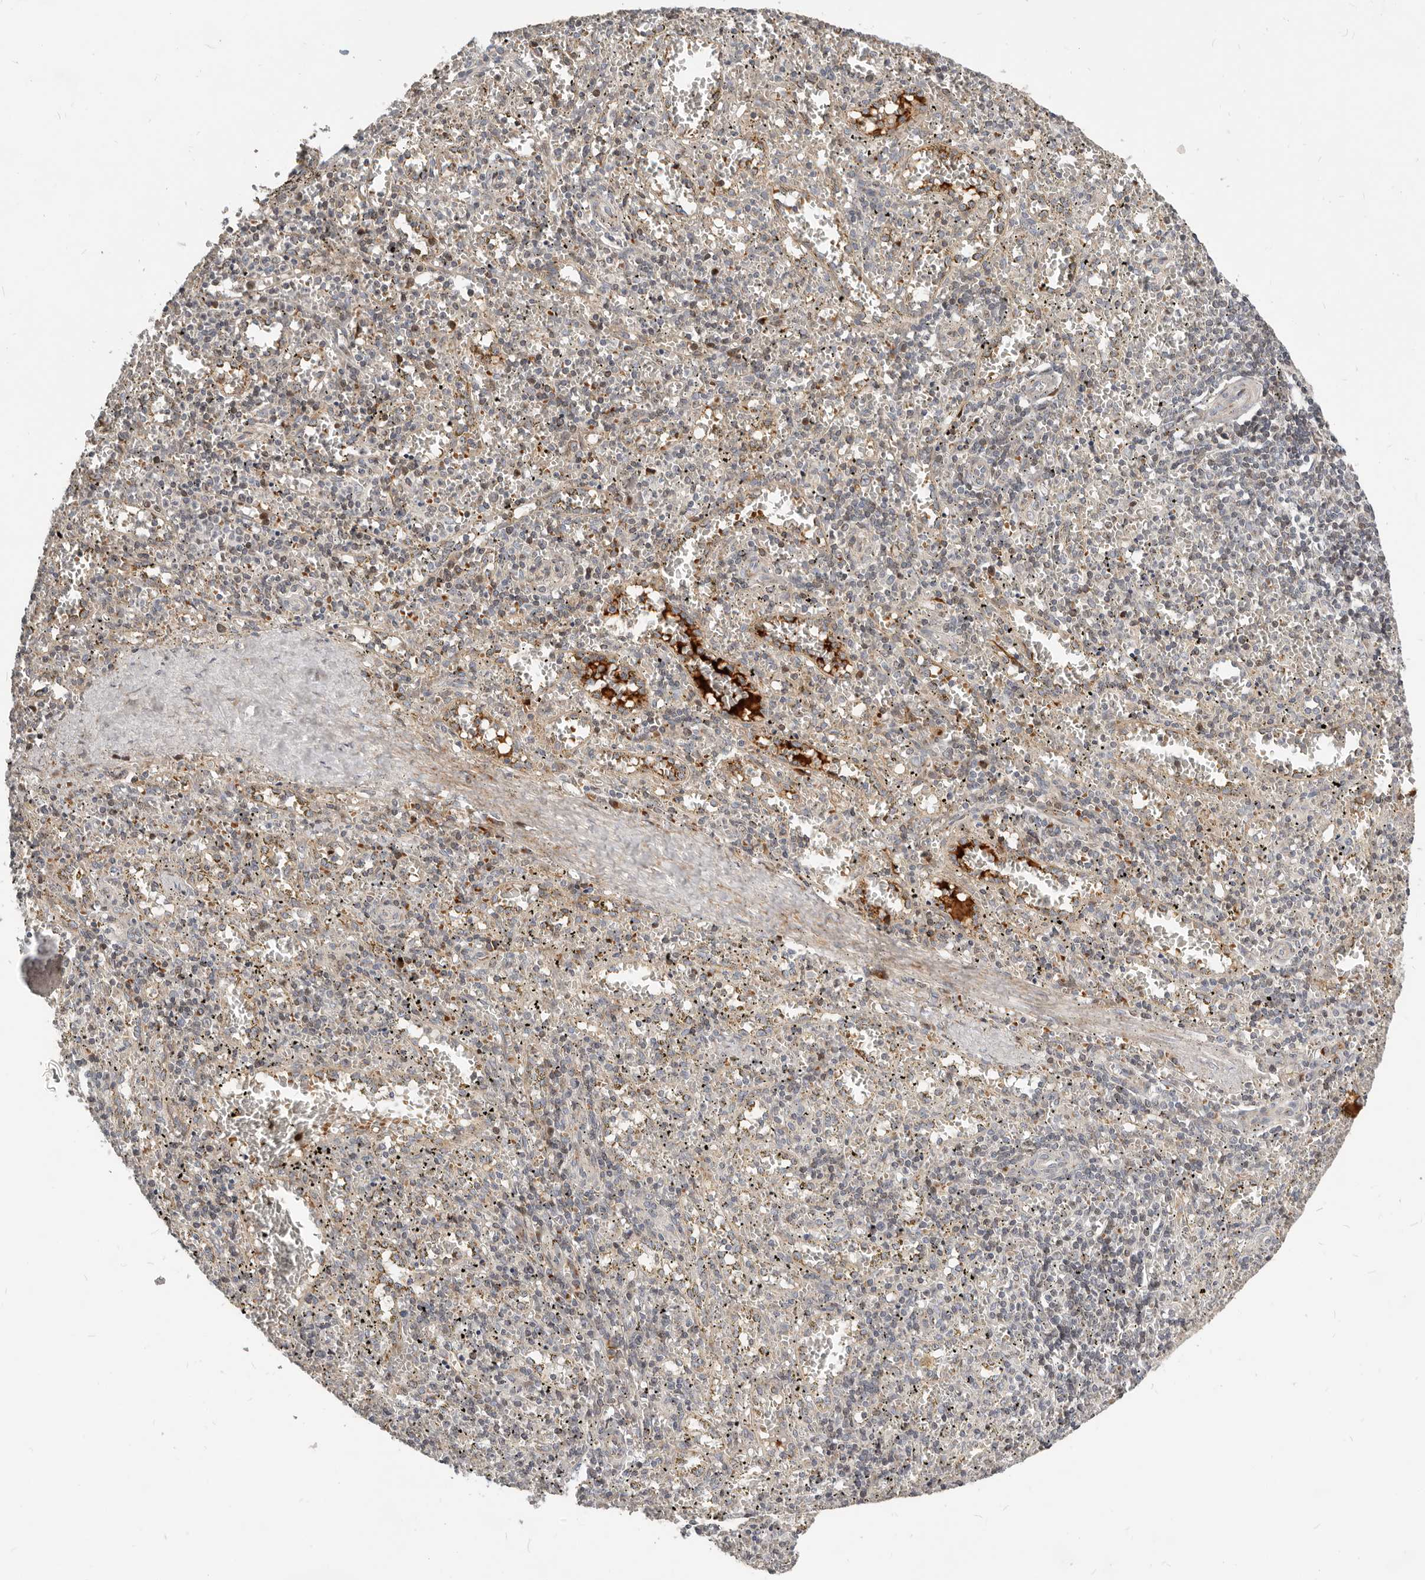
{"staining": {"intensity": "negative", "quantity": "none", "location": "none"}, "tissue": "spleen", "cell_type": "Cells in red pulp", "image_type": "normal", "snomed": [{"axis": "morphology", "description": "Normal tissue, NOS"}, {"axis": "topography", "description": "Spleen"}], "caption": "The IHC photomicrograph has no significant positivity in cells in red pulp of spleen. (DAB immunohistochemistry (IHC), high magnification).", "gene": "NPY4R2", "patient": {"sex": "male", "age": 11}}